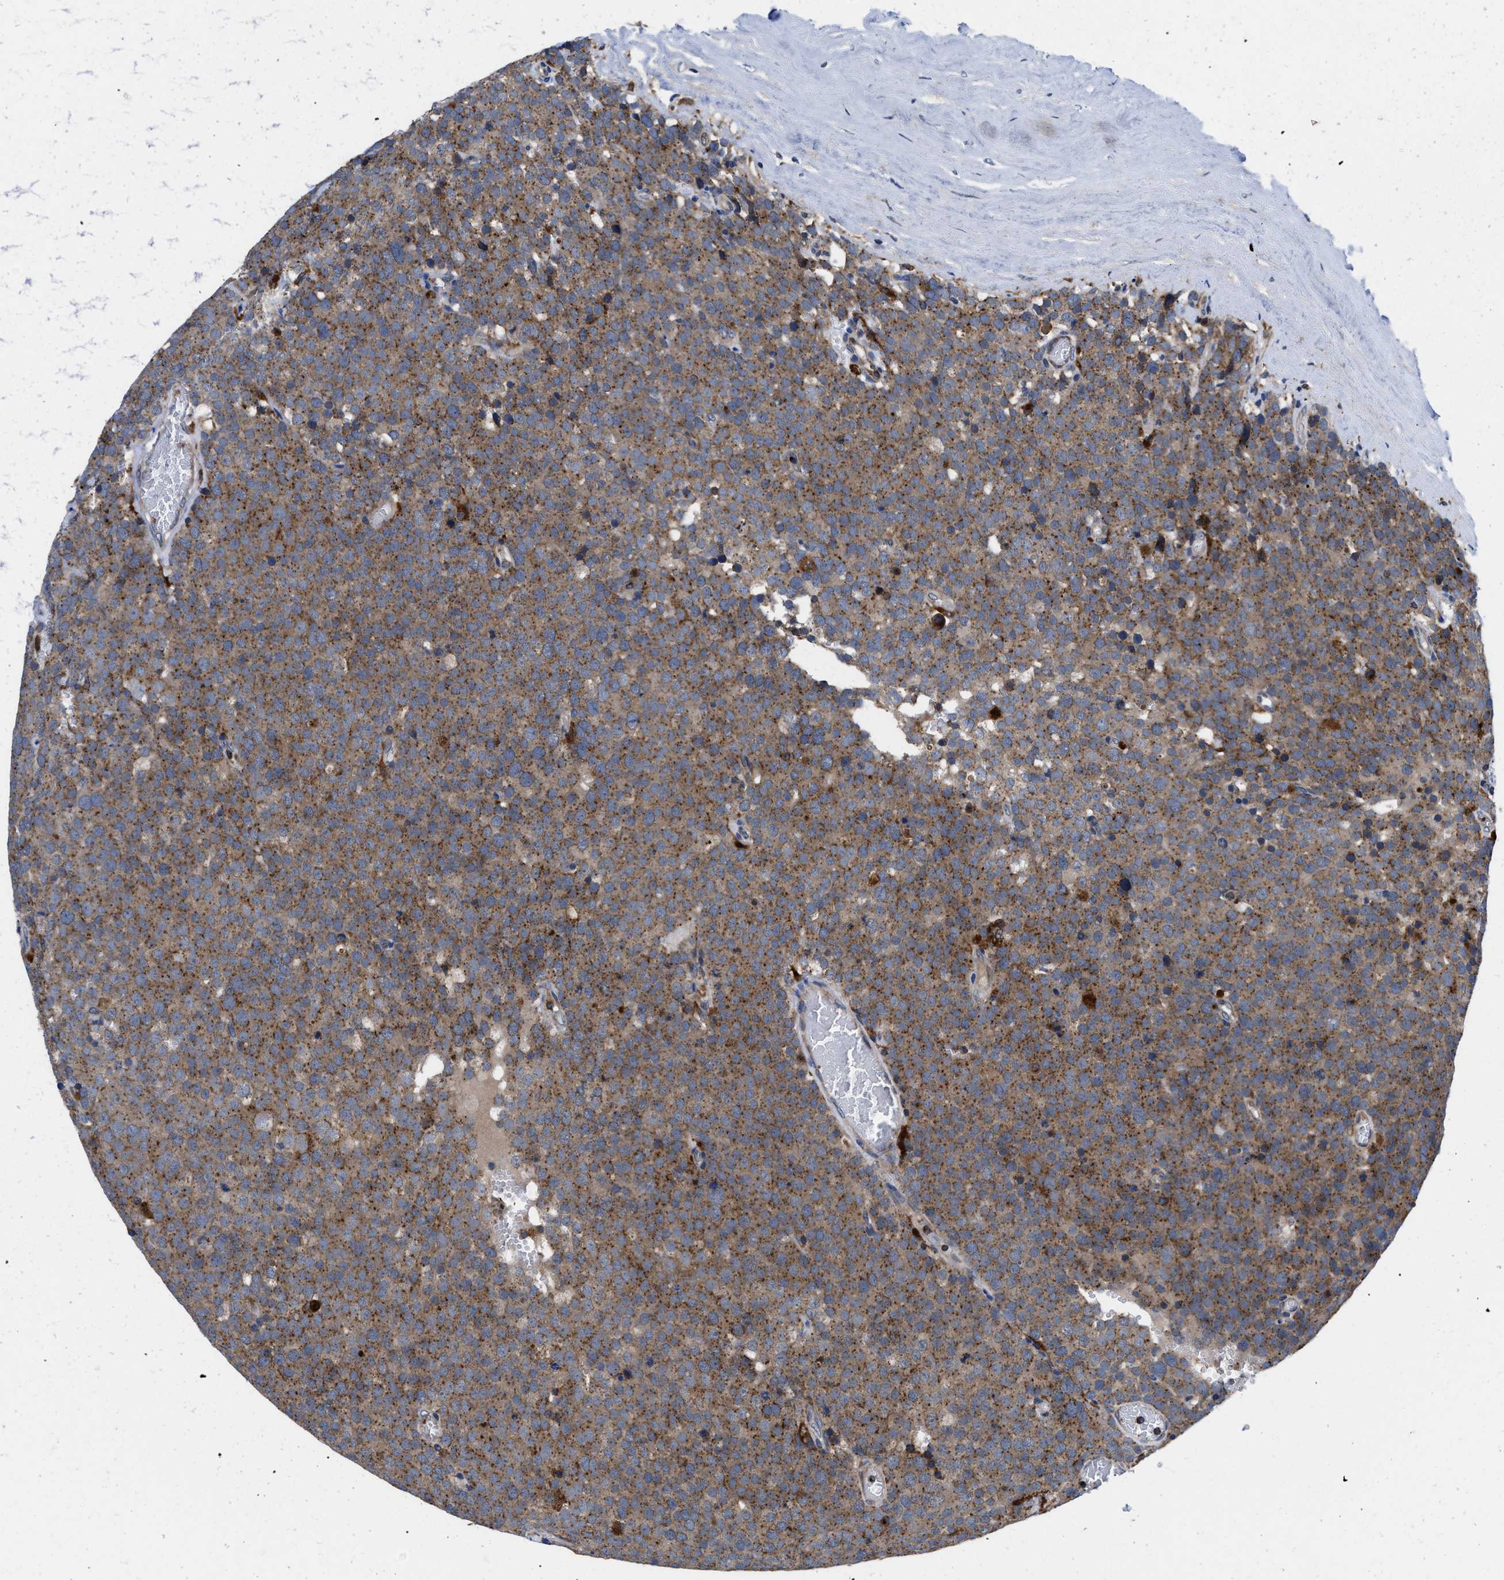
{"staining": {"intensity": "moderate", "quantity": ">75%", "location": "cytoplasmic/membranous"}, "tissue": "testis cancer", "cell_type": "Tumor cells", "image_type": "cancer", "snomed": [{"axis": "morphology", "description": "Normal tissue, NOS"}, {"axis": "morphology", "description": "Seminoma, NOS"}, {"axis": "topography", "description": "Testis"}], "caption": "A histopathology image showing moderate cytoplasmic/membranous staining in about >75% of tumor cells in testis cancer, as visualized by brown immunohistochemical staining.", "gene": "ENPP4", "patient": {"sex": "male", "age": 71}}